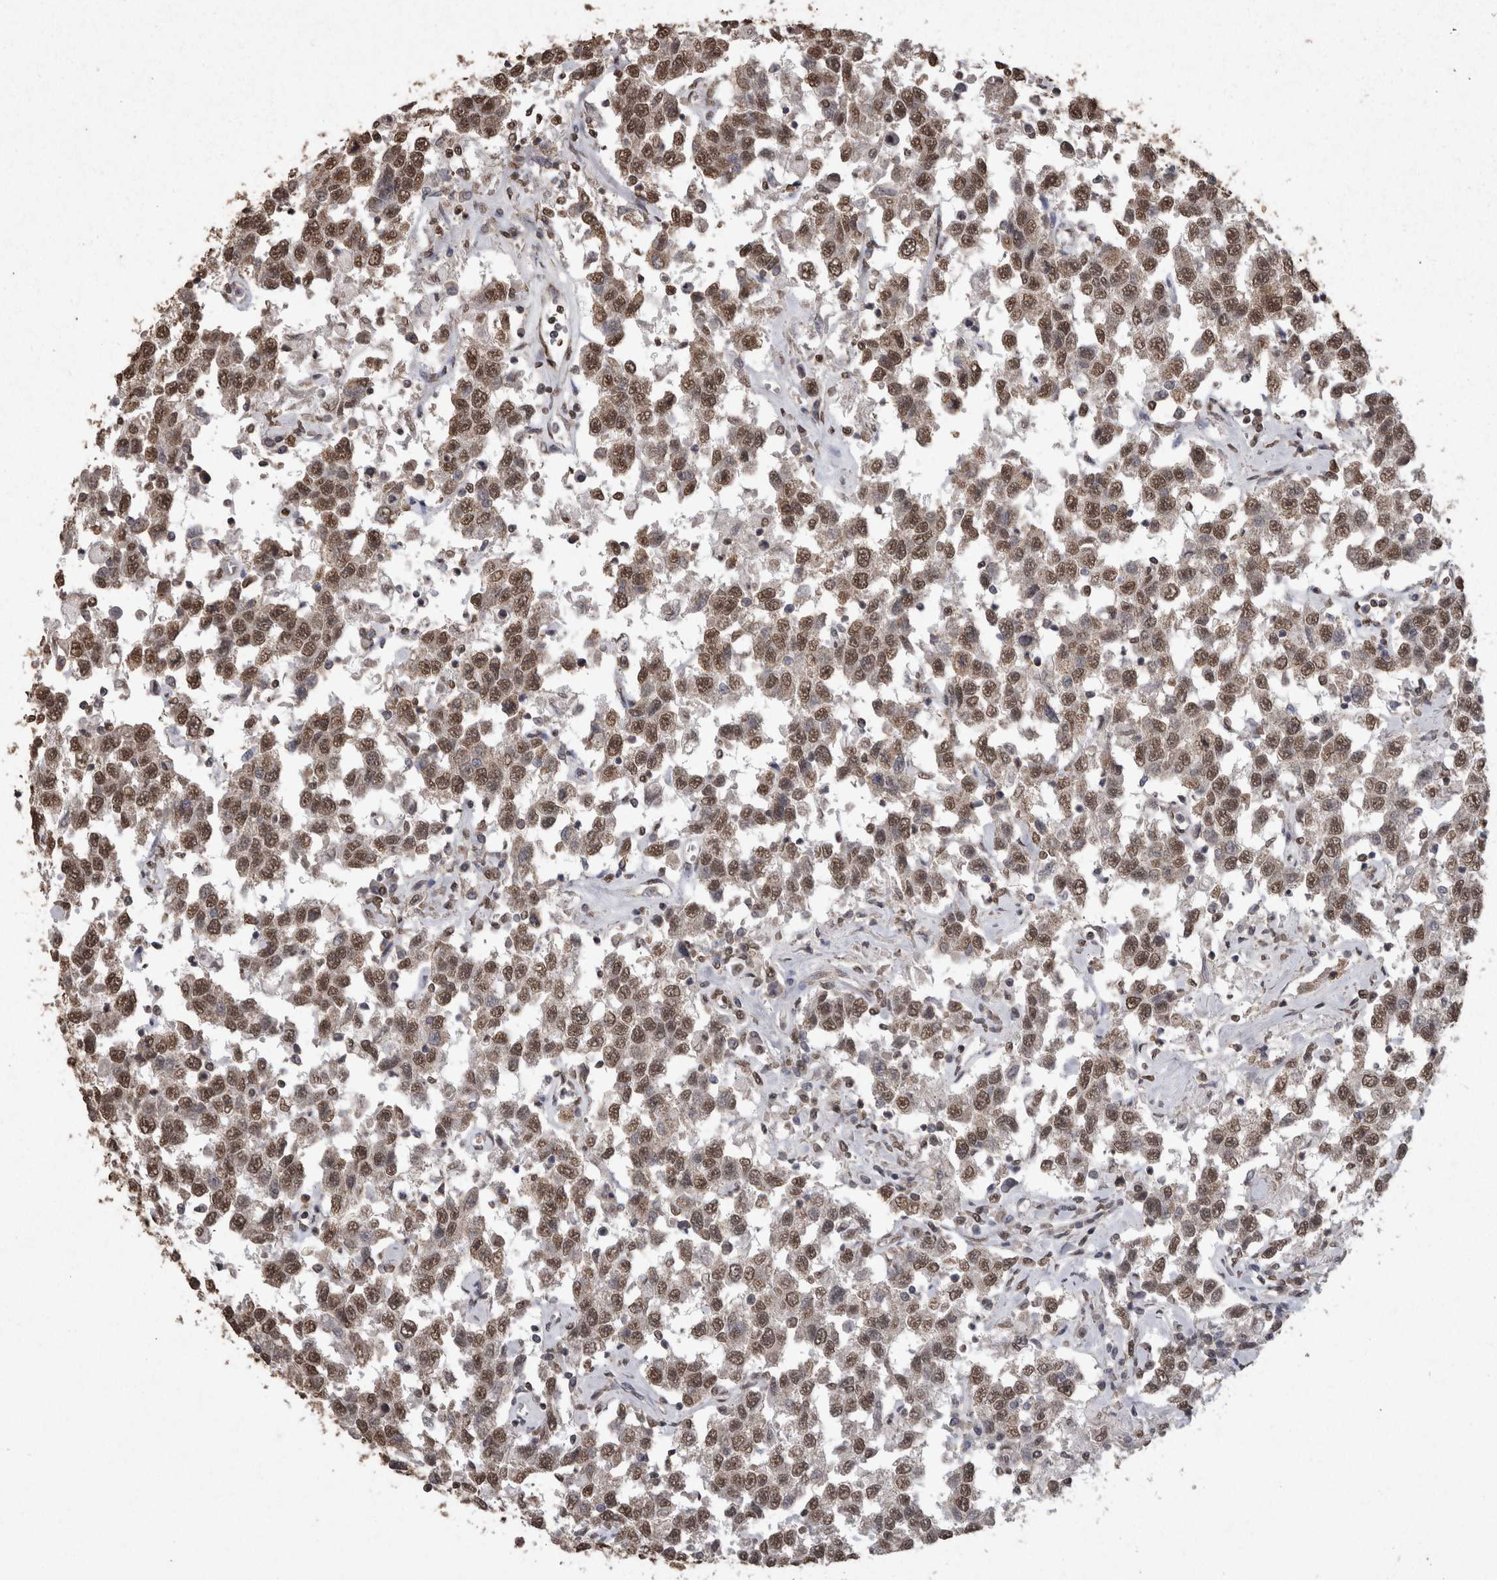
{"staining": {"intensity": "moderate", "quantity": ">75%", "location": "nuclear"}, "tissue": "testis cancer", "cell_type": "Tumor cells", "image_type": "cancer", "snomed": [{"axis": "morphology", "description": "Seminoma, NOS"}, {"axis": "topography", "description": "Testis"}], "caption": "High-power microscopy captured an immunohistochemistry image of seminoma (testis), revealing moderate nuclear positivity in approximately >75% of tumor cells.", "gene": "SMAD7", "patient": {"sex": "male", "age": 41}}